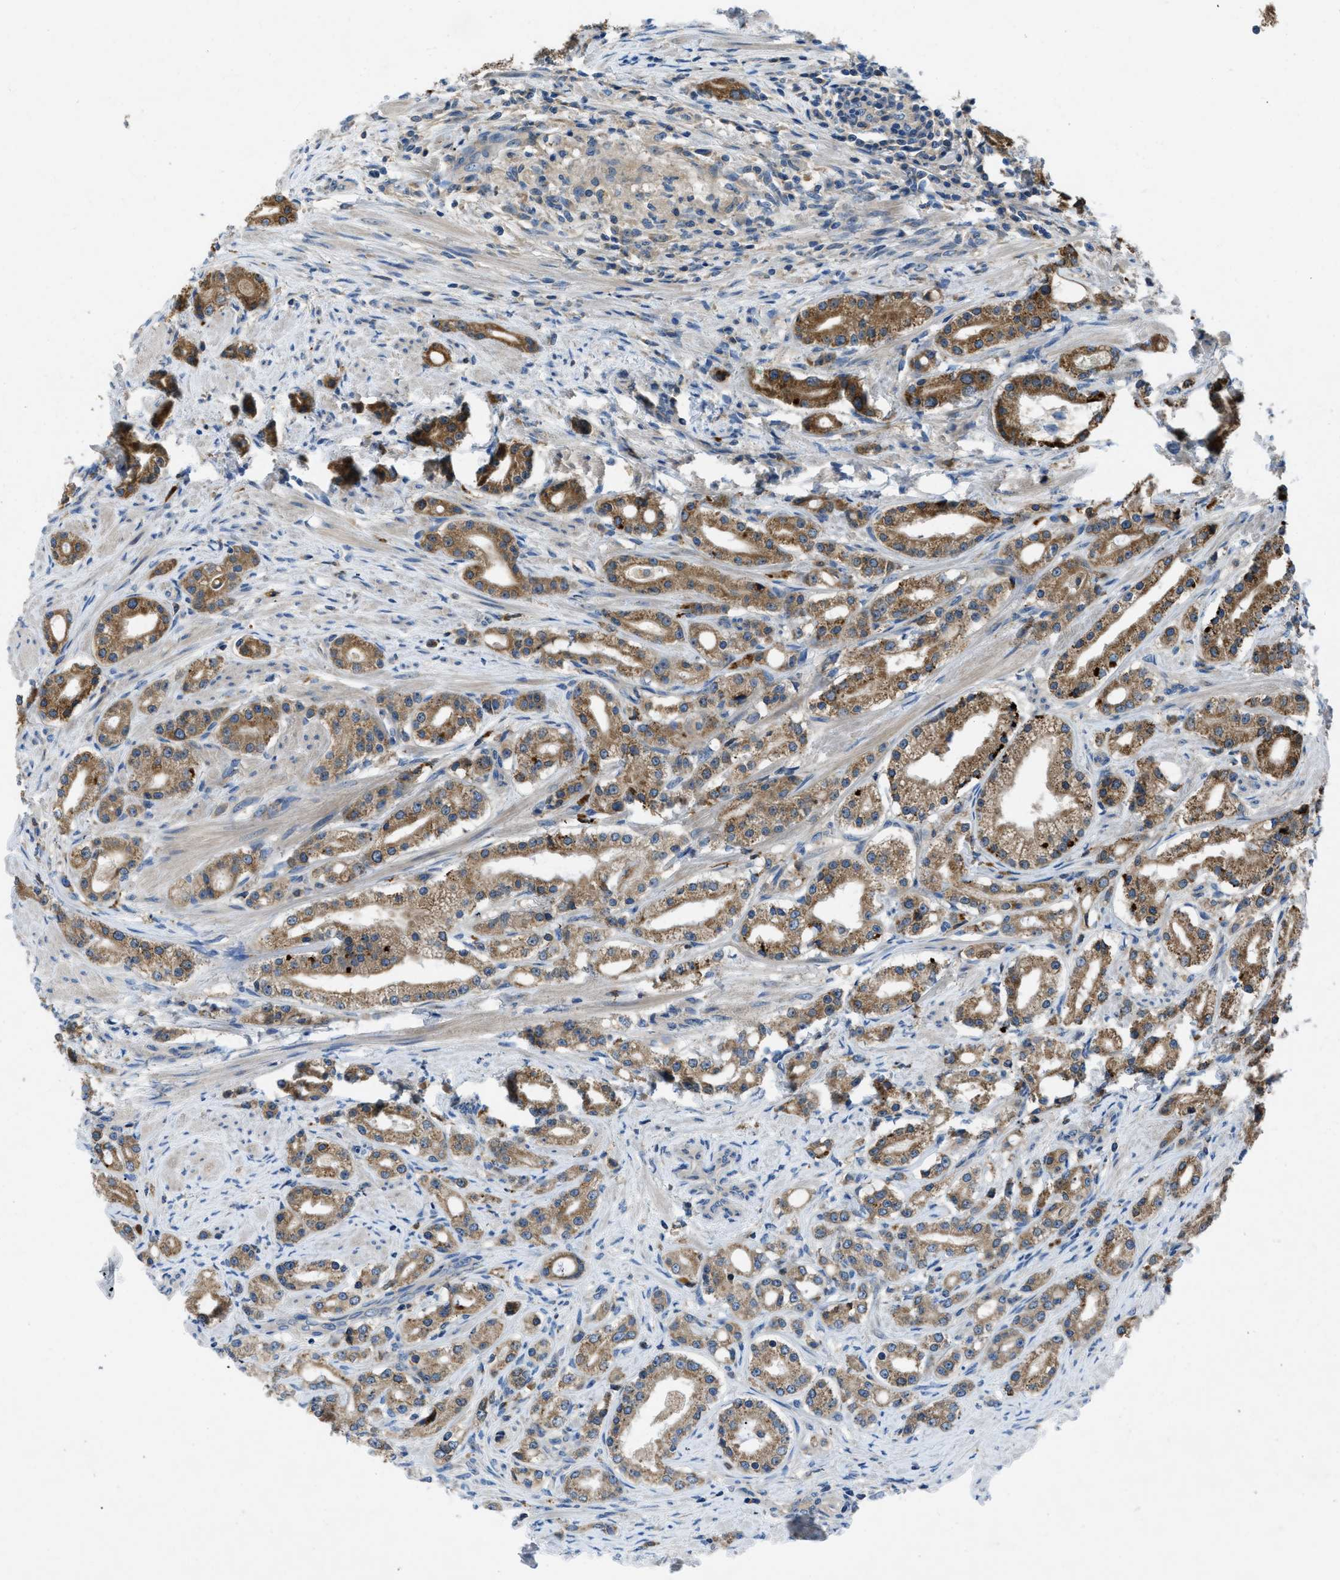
{"staining": {"intensity": "moderate", "quantity": ">75%", "location": "cytoplasmic/membranous"}, "tissue": "prostate cancer", "cell_type": "Tumor cells", "image_type": "cancer", "snomed": [{"axis": "morphology", "description": "Adenocarcinoma, Low grade"}, {"axis": "topography", "description": "Prostate"}], "caption": "About >75% of tumor cells in human low-grade adenocarcinoma (prostate) show moderate cytoplasmic/membranous protein expression as visualized by brown immunohistochemical staining.", "gene": "MAP3K20", "patient": {"sex": "male", "age": 63}}